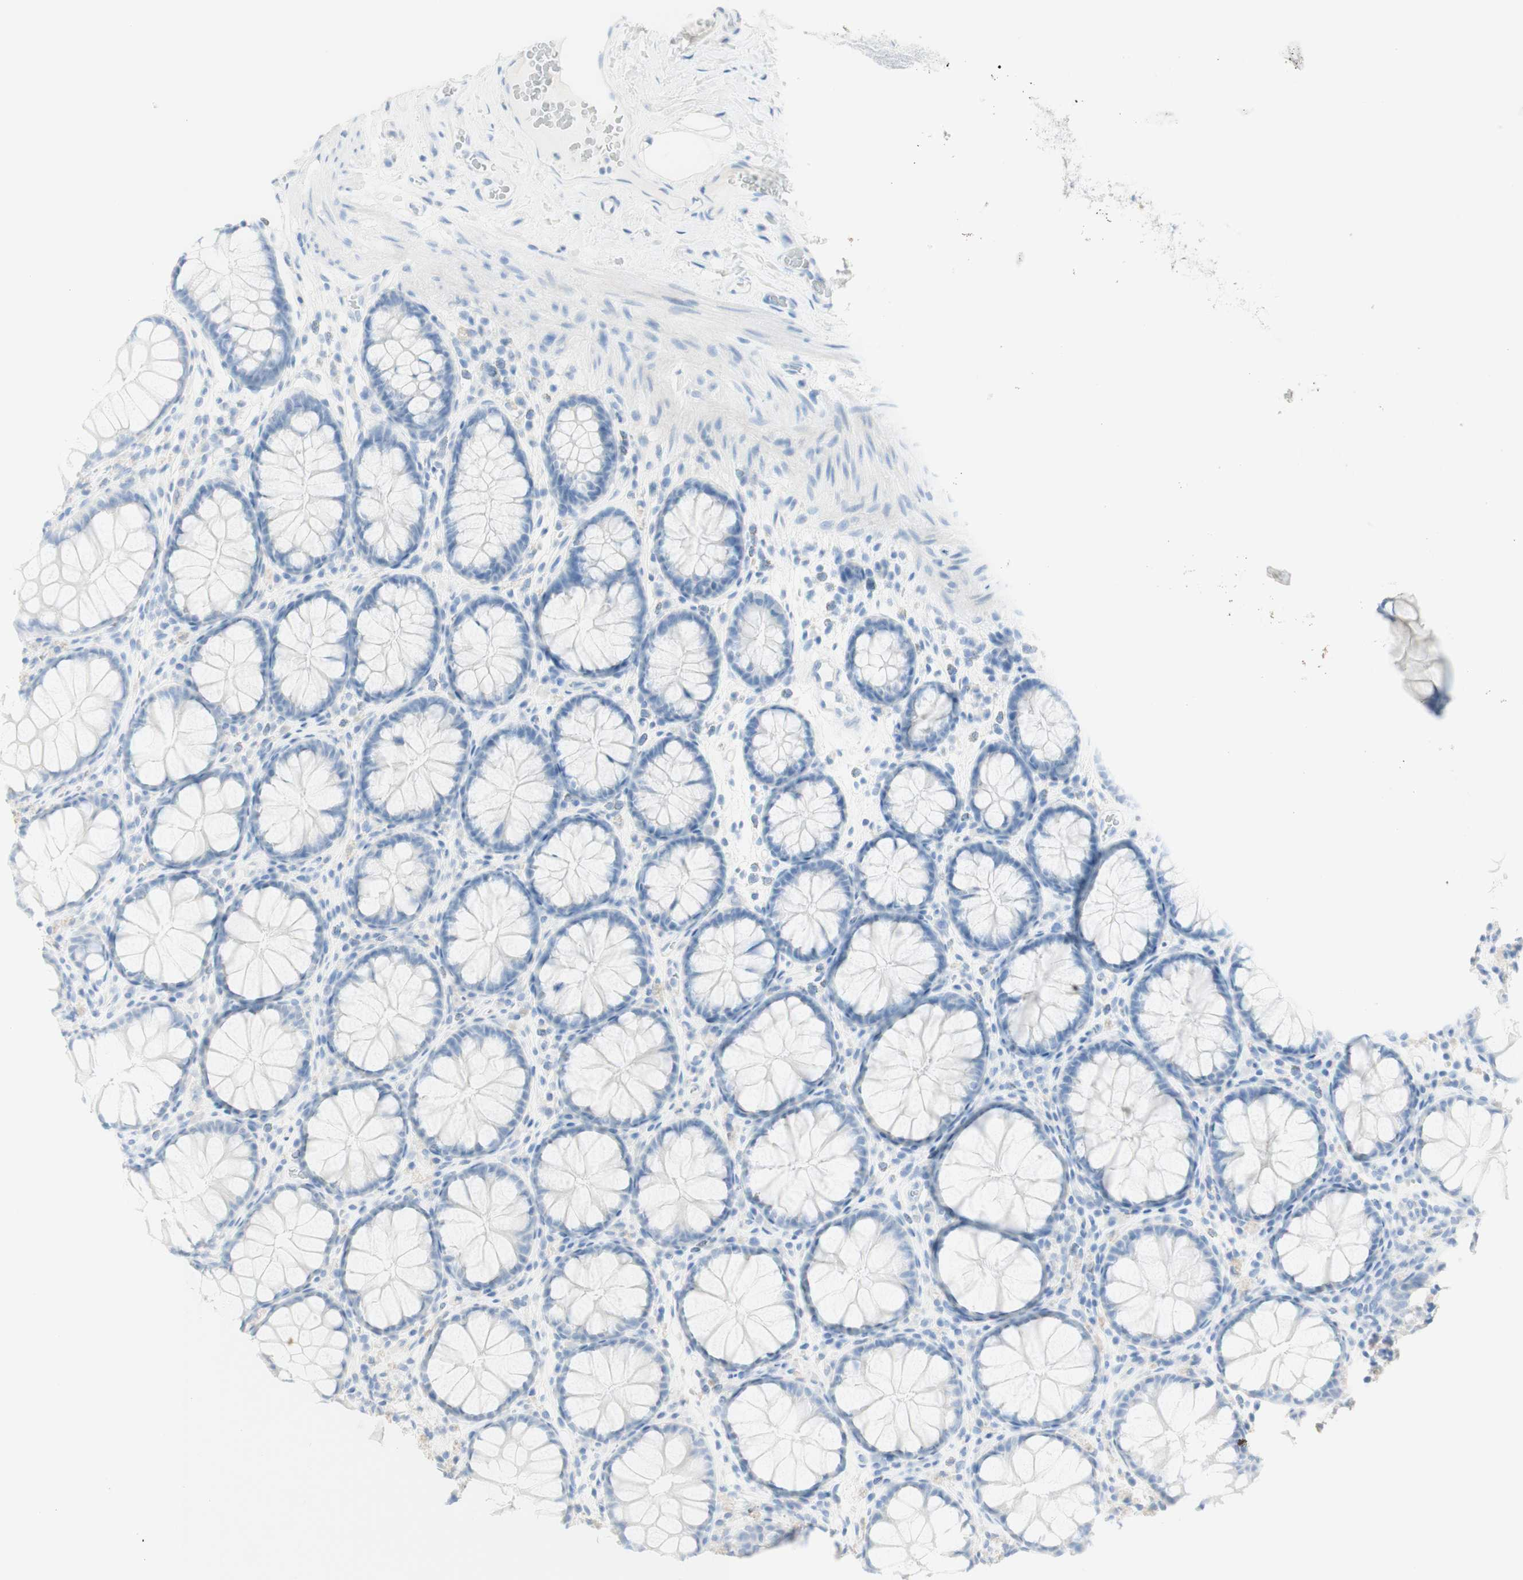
{"staining": {"intensity": "negative", "quantity": "none", "location": "none"}, "tissue": "colon", "cell_type": "Endothelial cells", "image_type": "normal", "snomed": [{"axis": "morphology", "description": "Normal tissue, NOS"}, {"axis": "topography", "description": "Colon"}], "caption": "Immunohistochemistry (IHC) of normal colon shows no expression in endothelial cells.", "gene": "TPO", "patient": {"sex": "female", "age": 55}}